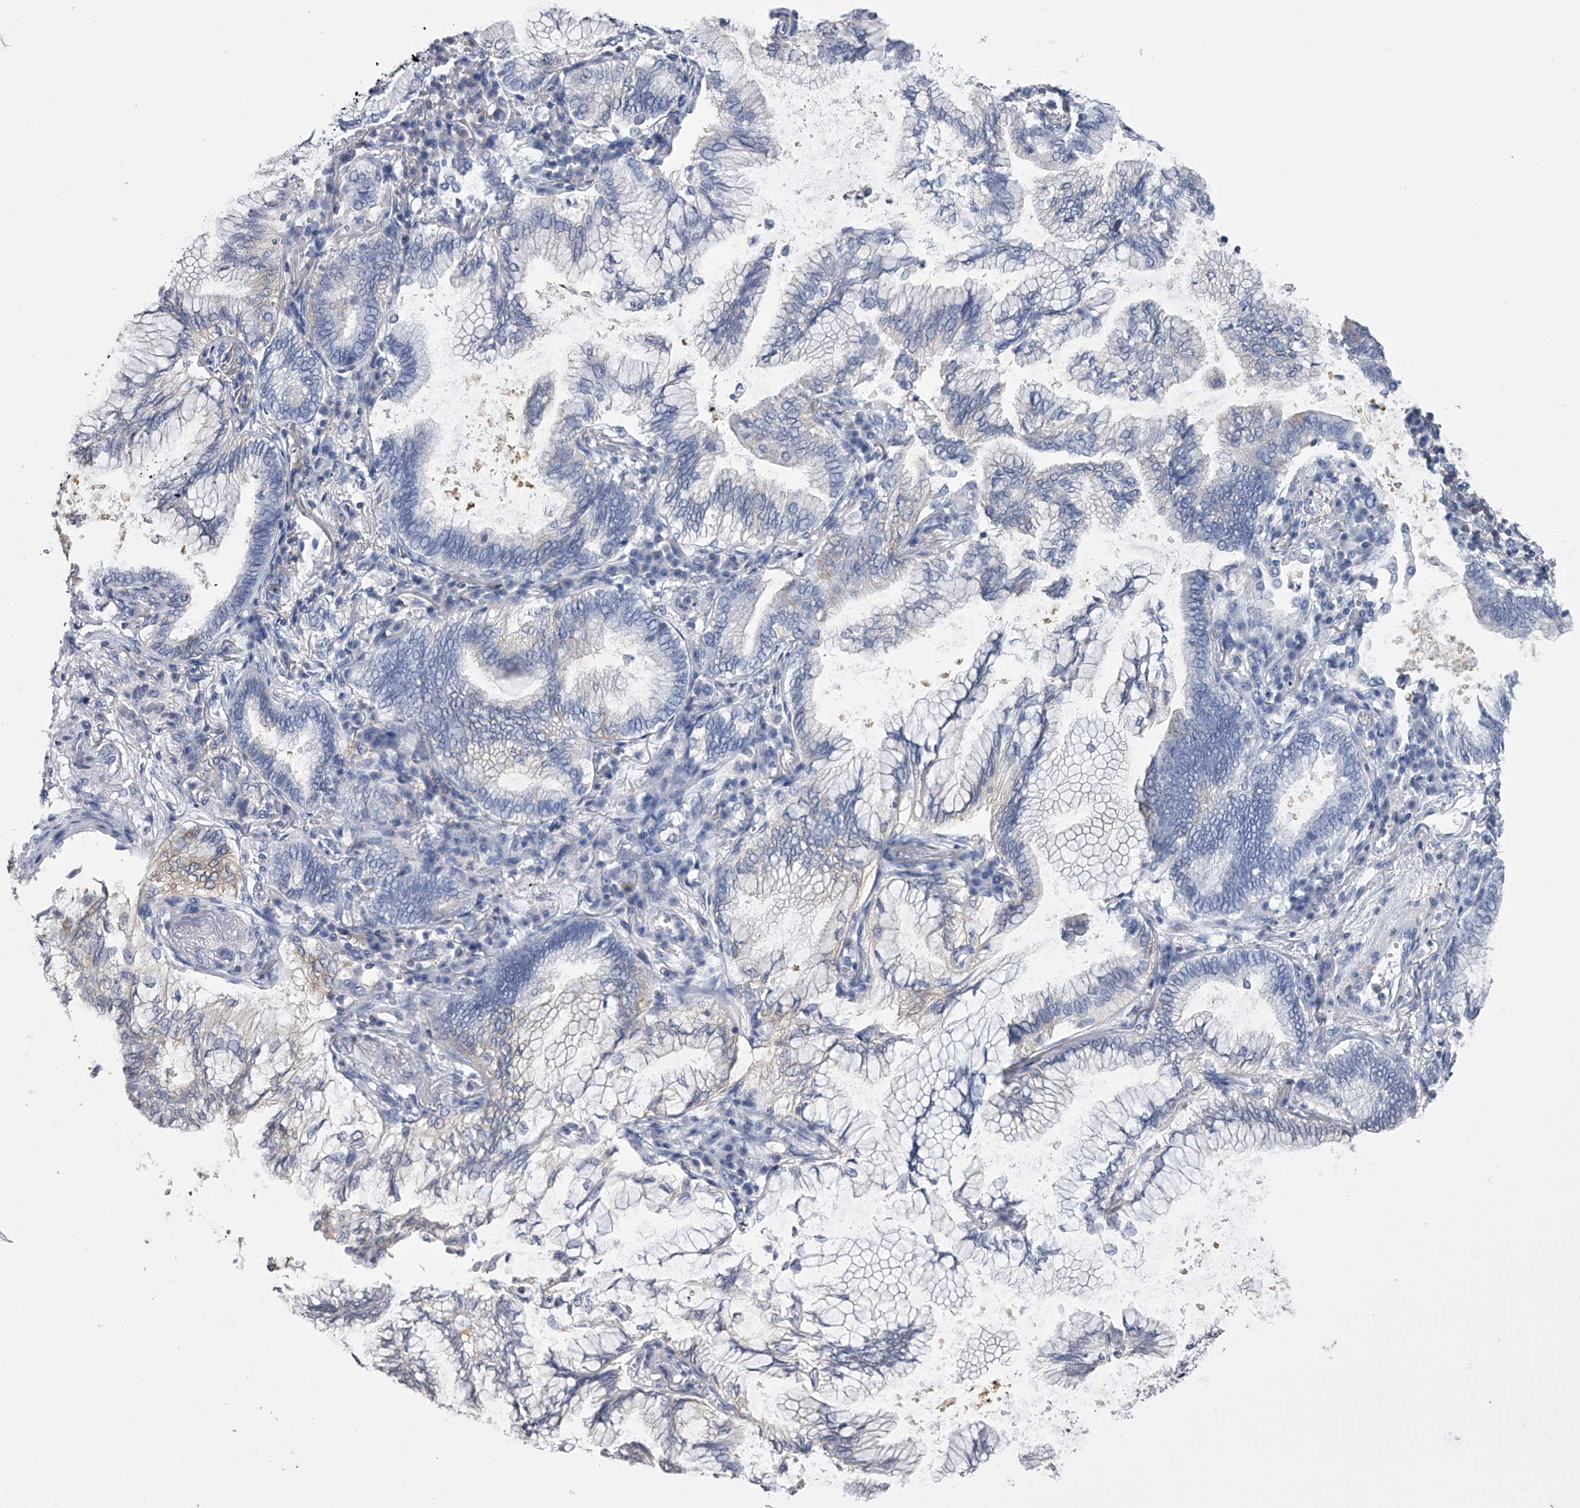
{"staining": {"intensity": "weak", "quantity": "<25%", "location": "cytoplasmic/membranous"}, "tissue": "lung cancer", "cell_type": "Tumor cells", "image_type": "cancer", "snomed": [{"axis": "morphology", "description": "Adenocarcinoma, NOS"}, {"axis": "topography", "description": "Lung"}], "caption": "DAB immunohistochemical staining of lung cancer (adenocarcinoma) displays no significant expression in tumor cells.", "gene": "TASP1", "patient": {"sex": "female", "age": 70}}